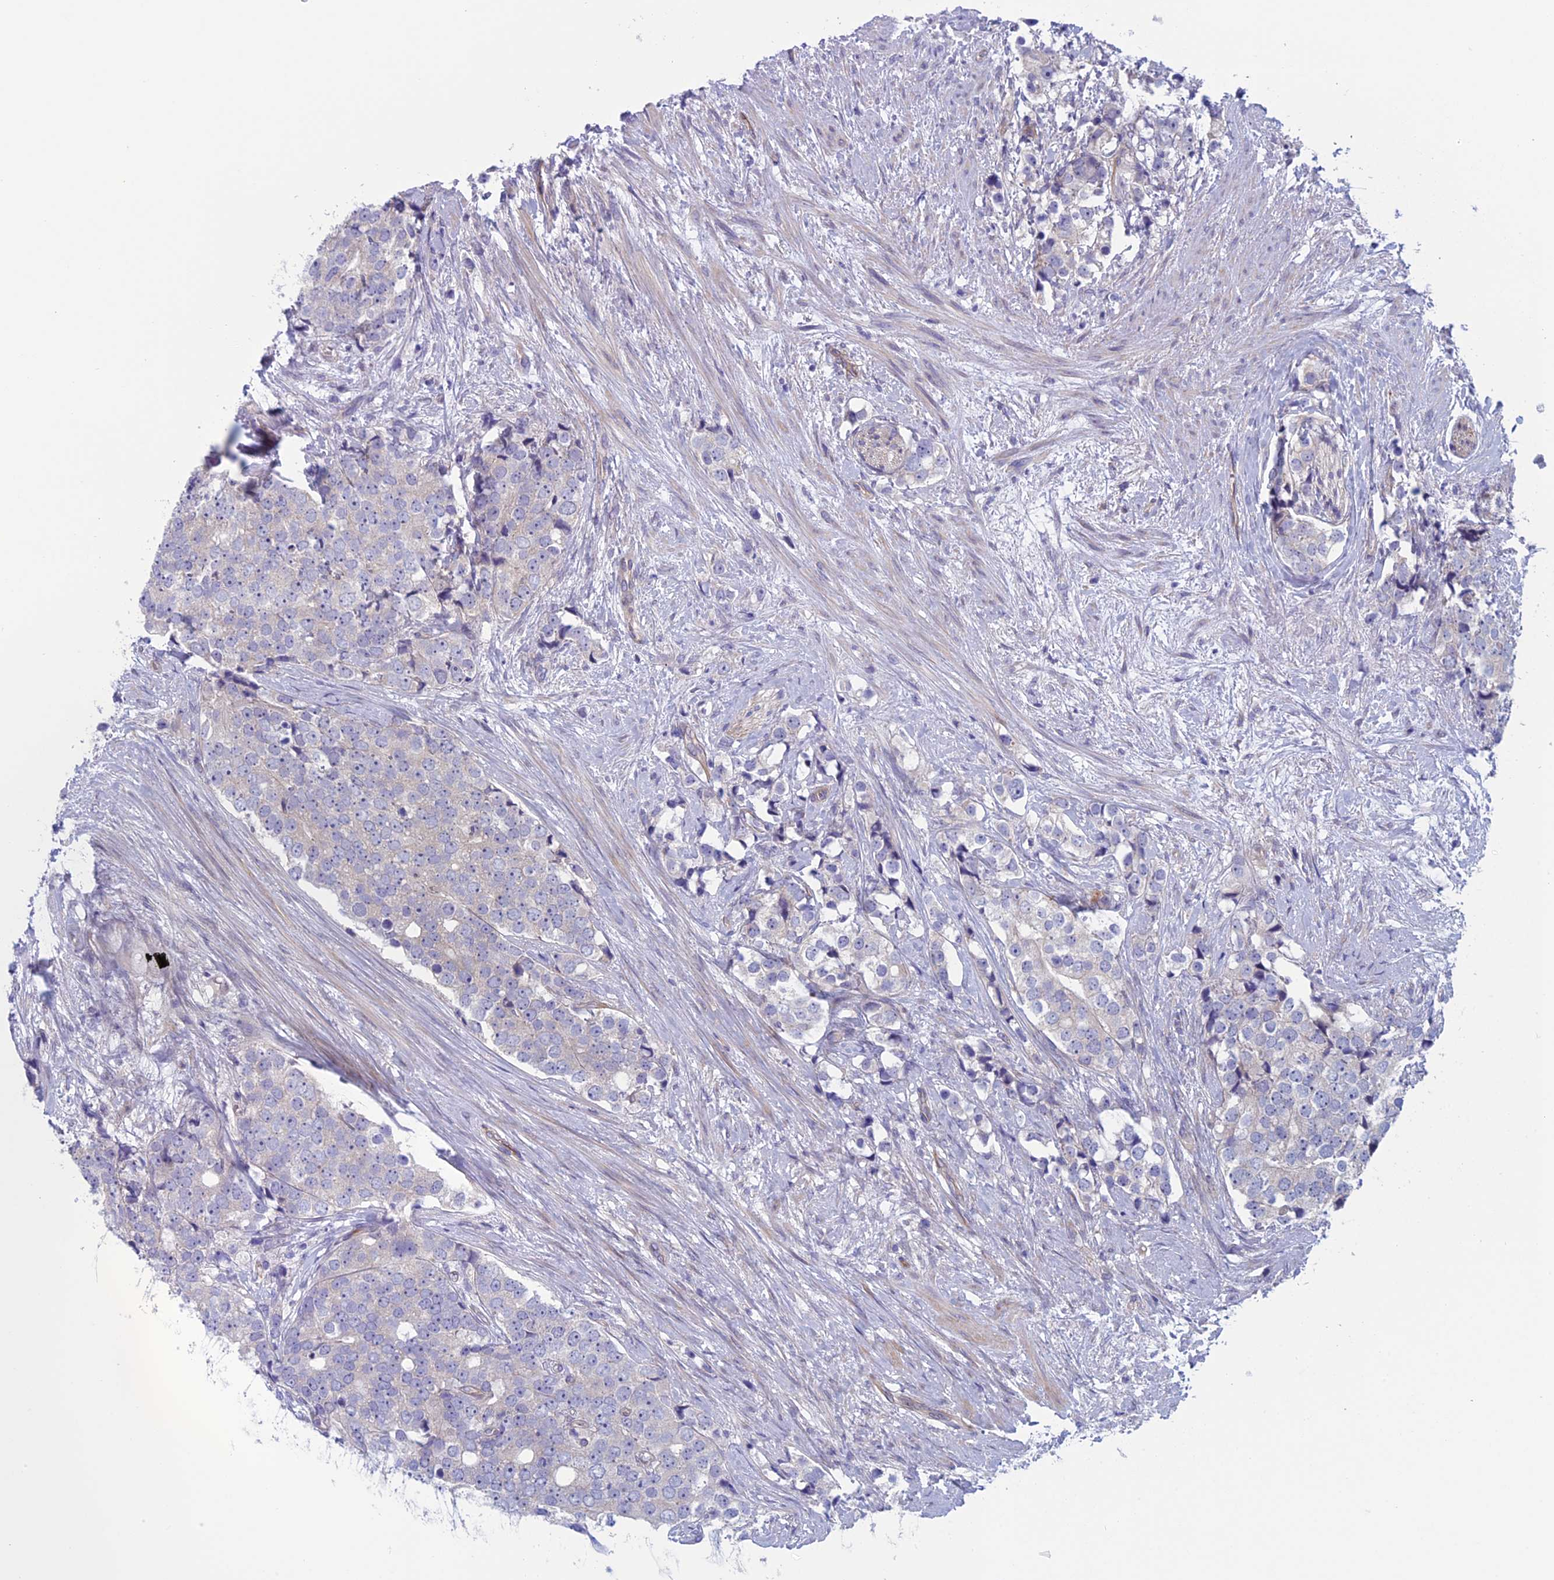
{"staining": {"intensity": "negative", "quantity": "none", "location": "none"}, "tissue": "prostate cancer", "cell_type": "Tumor cells", "image_type": "cancer", "snomed": [{"axis": "morphology", "description": "Adenocarcinoma, High grade"}, {"axis": "topography", "description": "Prostate"}], "caption": "Prostate cancer (high-grade adenocarcinoma) stained for a protein using immunohistochemistry exhibits no positivity tumor cells.", "gene": "CNOT6L", "patient": {"sex": "male", "age": 49}}